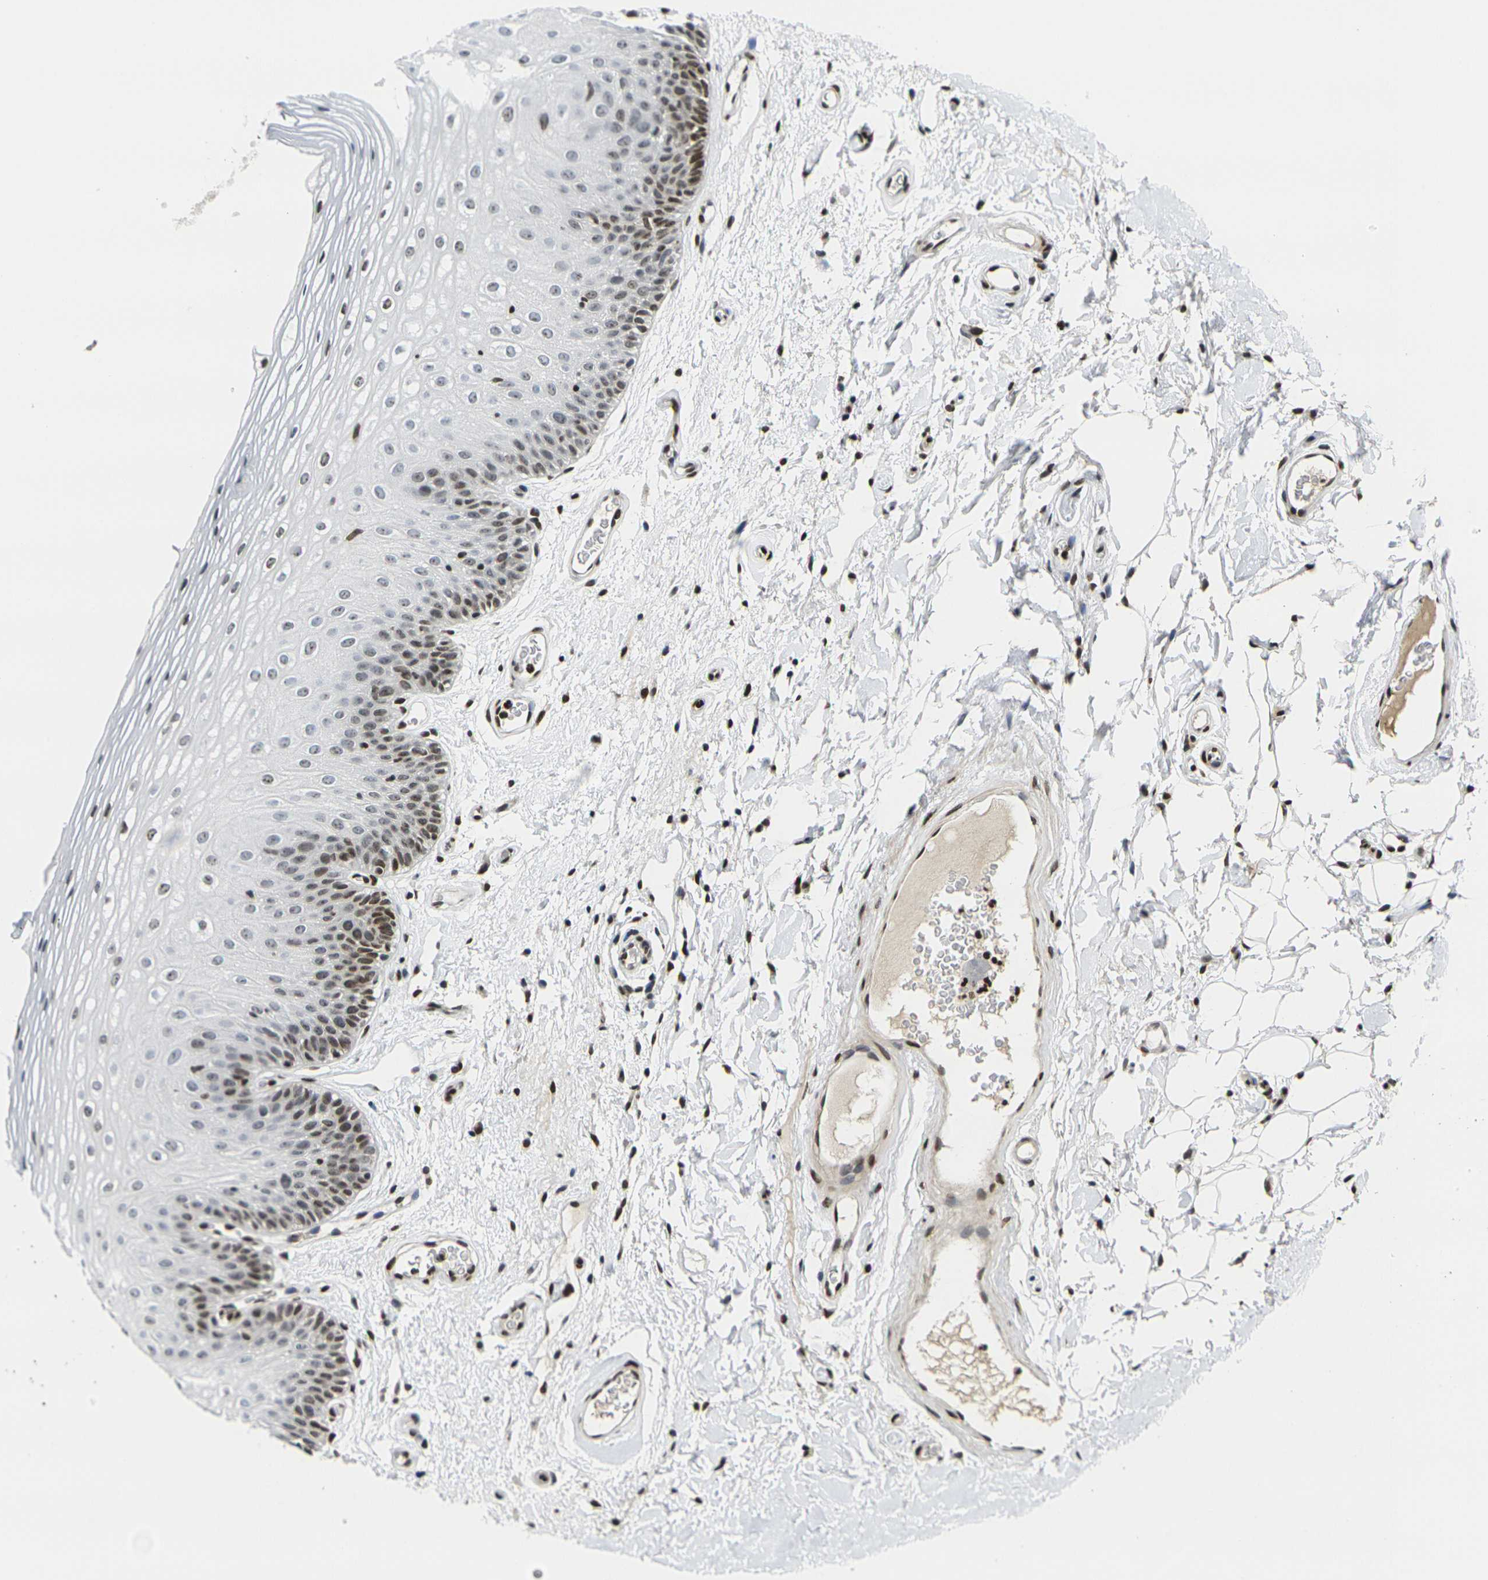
{"staining": {"intensity": "moderate", "quantity": "25%-75%", "location": "nuclear"}, "tissue": "oral mucosa", "cell_type": "Squamous epithelial cells", "image_type": "normal", "snomed": [{"axis": "morphology", "description": "Normal tissue, NOS"}, {"axis": "morphology", "description": "Squamous cell carcinoma, NOS"}, {"axis": "topography", "description": "Skeletal muscle"}, {"axis": "topography", "description": "Oral tissue"}], "caption": "High-power microscopy captured an immunohistochemistry photomicrograph of unremarkable oral mucosa, revealing moderate nuclear staining in about 25%-75% of squamous epithelial cells.", "gene": "H1", "patient": {"sex": "male", "age": 71}}